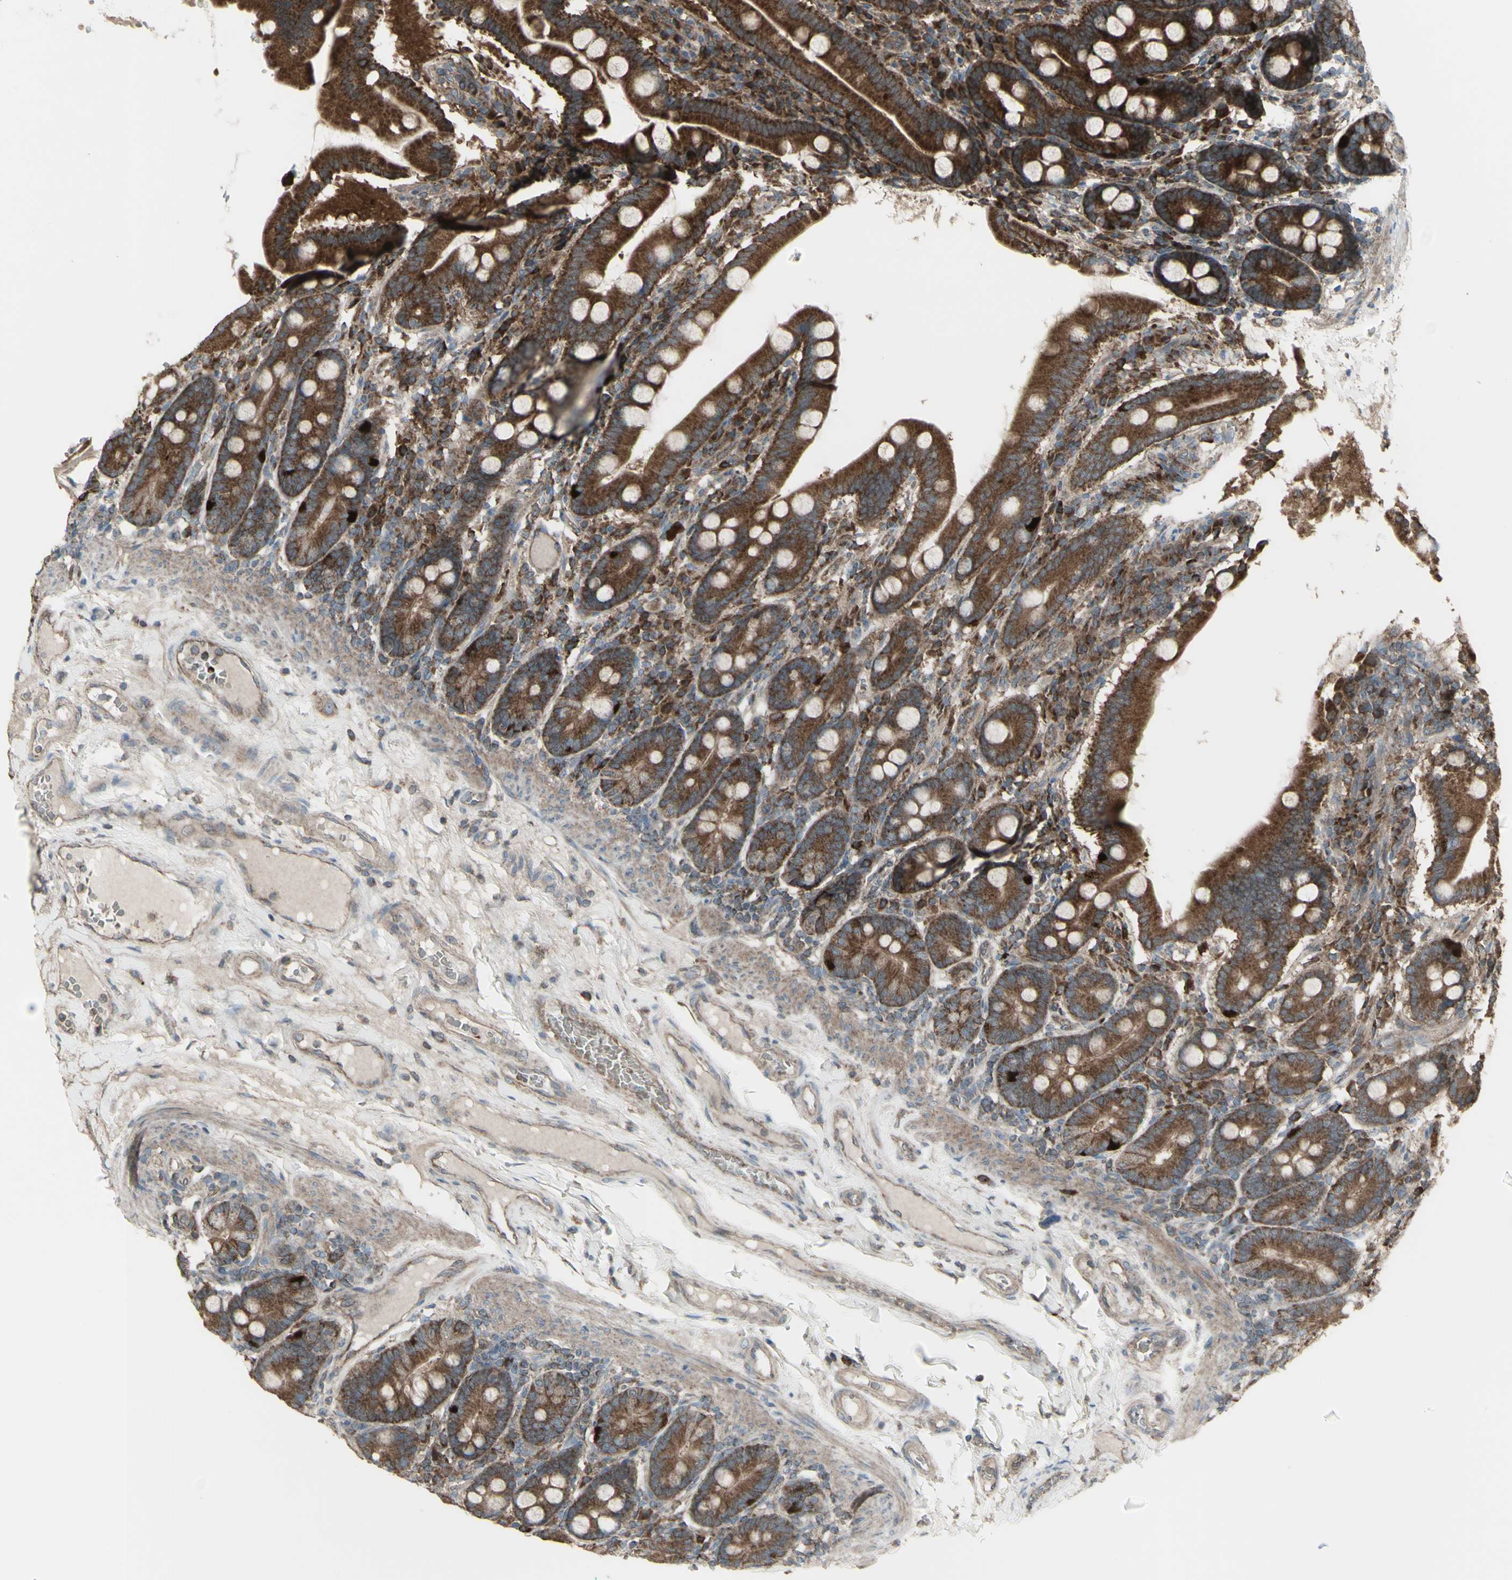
{"staining": {"intensity": "strong", "quantity": ">75%", "location": "cytoplasmic/membranous"}, "tissue": "duodenum", "cell_type": "Glandular cells", "image_type": "normal", "snomed": [{"axis": "morphology", "description": "Normal tissue, NOS"}, {"axis": "topography", "description": "Duodenum"}], "caption": "Human duodenum stained with a protein marker shows strong staining in glandular cells.", "gene": "SHC1", "patient": {"sex": "male", "age": 50}}